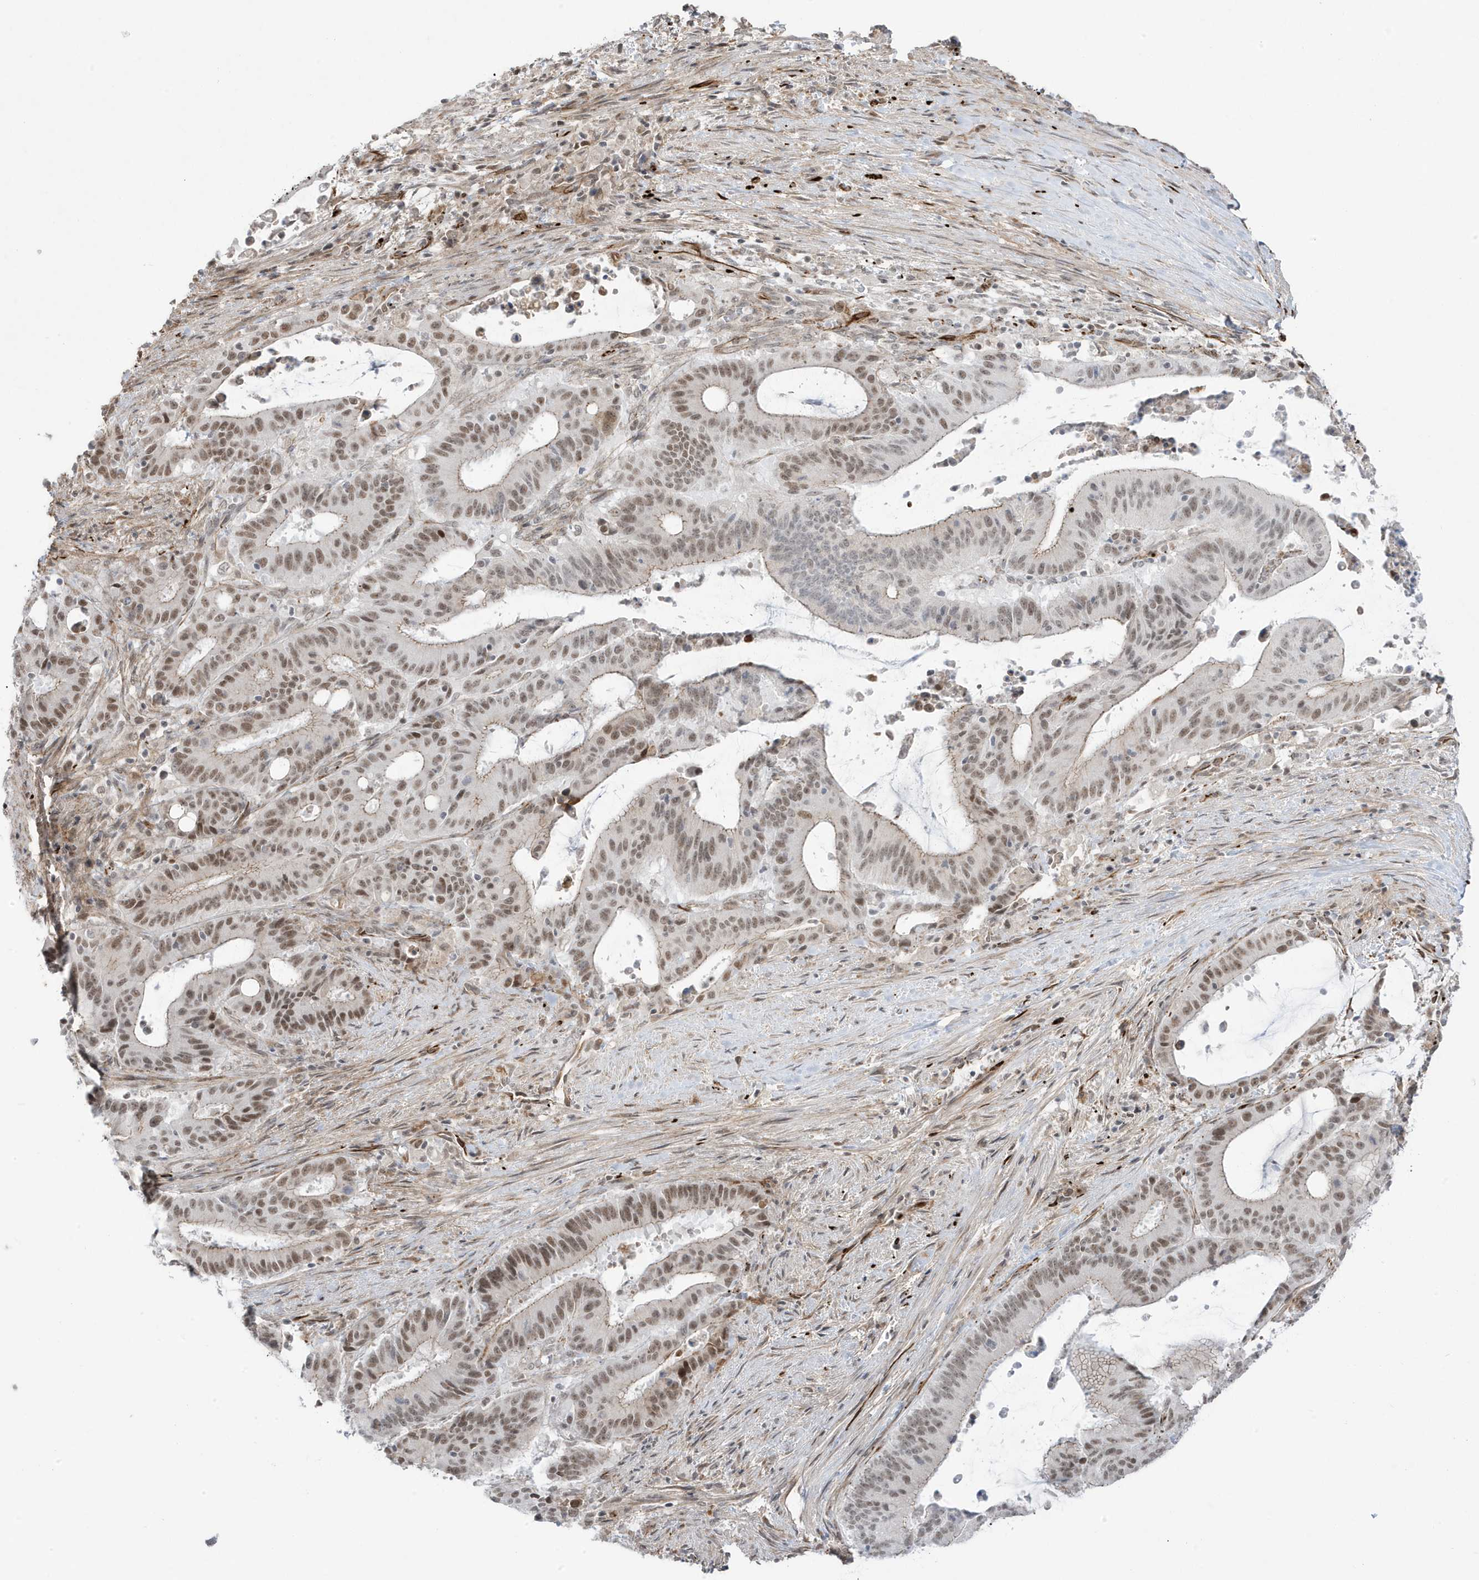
{"staining": {"intensity": "moderate", "quantity": ">75%", "location": "nuclear"}, "tissue": "liver cancer", "cell_type": "Tumor cells", "image_type": "cancer", "snomed": [{"axis": "morphology", "description": "Normal tissue, NOS"}, {"axis": "morphology", "description": "Cholangiocarcinoma"}, {"axis": "topography", "description": "Liver"}, {"axis": "topography", "description": "Peripheral nerve tissue"}], "caption": "Cholangiocarcinoma (liver) stained with a protein marker reveals moderate staining in tumor cells.", "gene": "ADAMTSL3", "patient": {"sex": "female", "age": 73}}